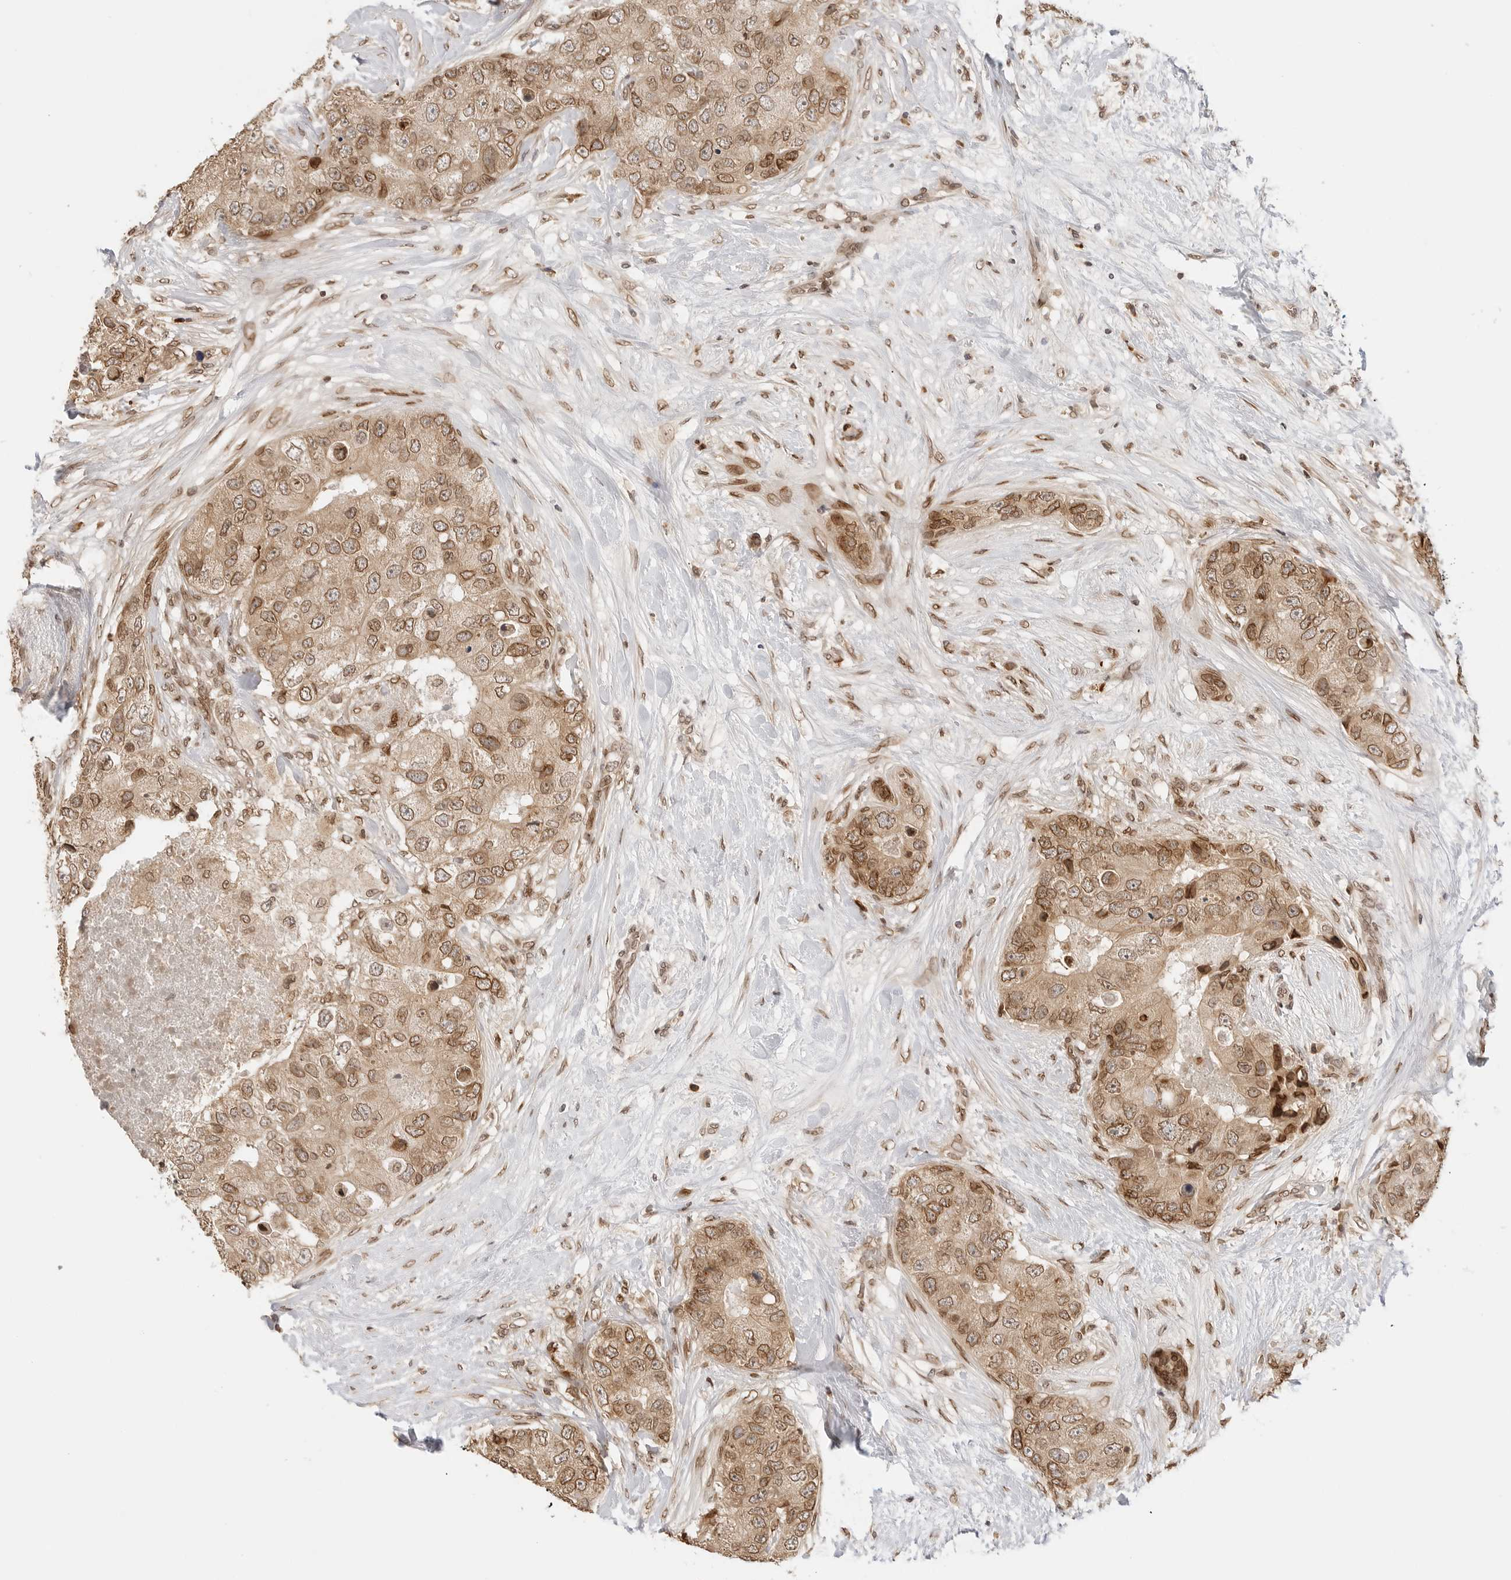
{"staining": {"intensity": "moderate", "quantity": ">75%", "location": "cytoplasmic/membranous,nuclear"}, "tissue": "breast cancer", "cell_type": "Tumor cells", "image_type": "cancer", "snomed": [{"axis": "morphology", "description": "Duct carcinoma"}, {"axis": "topography", "description": "Breast"}], "caption": "A micrograph of breast infiltrating ductal carcinoma stained for a protein exhibits moderate cytoplasmic/membranous and nuclear brown staining in tumor cells. (DAB IHC with brightfield microscopy, high magnification).", "gene": "POLH", "patient": {"sex": "female", "age": 62}}